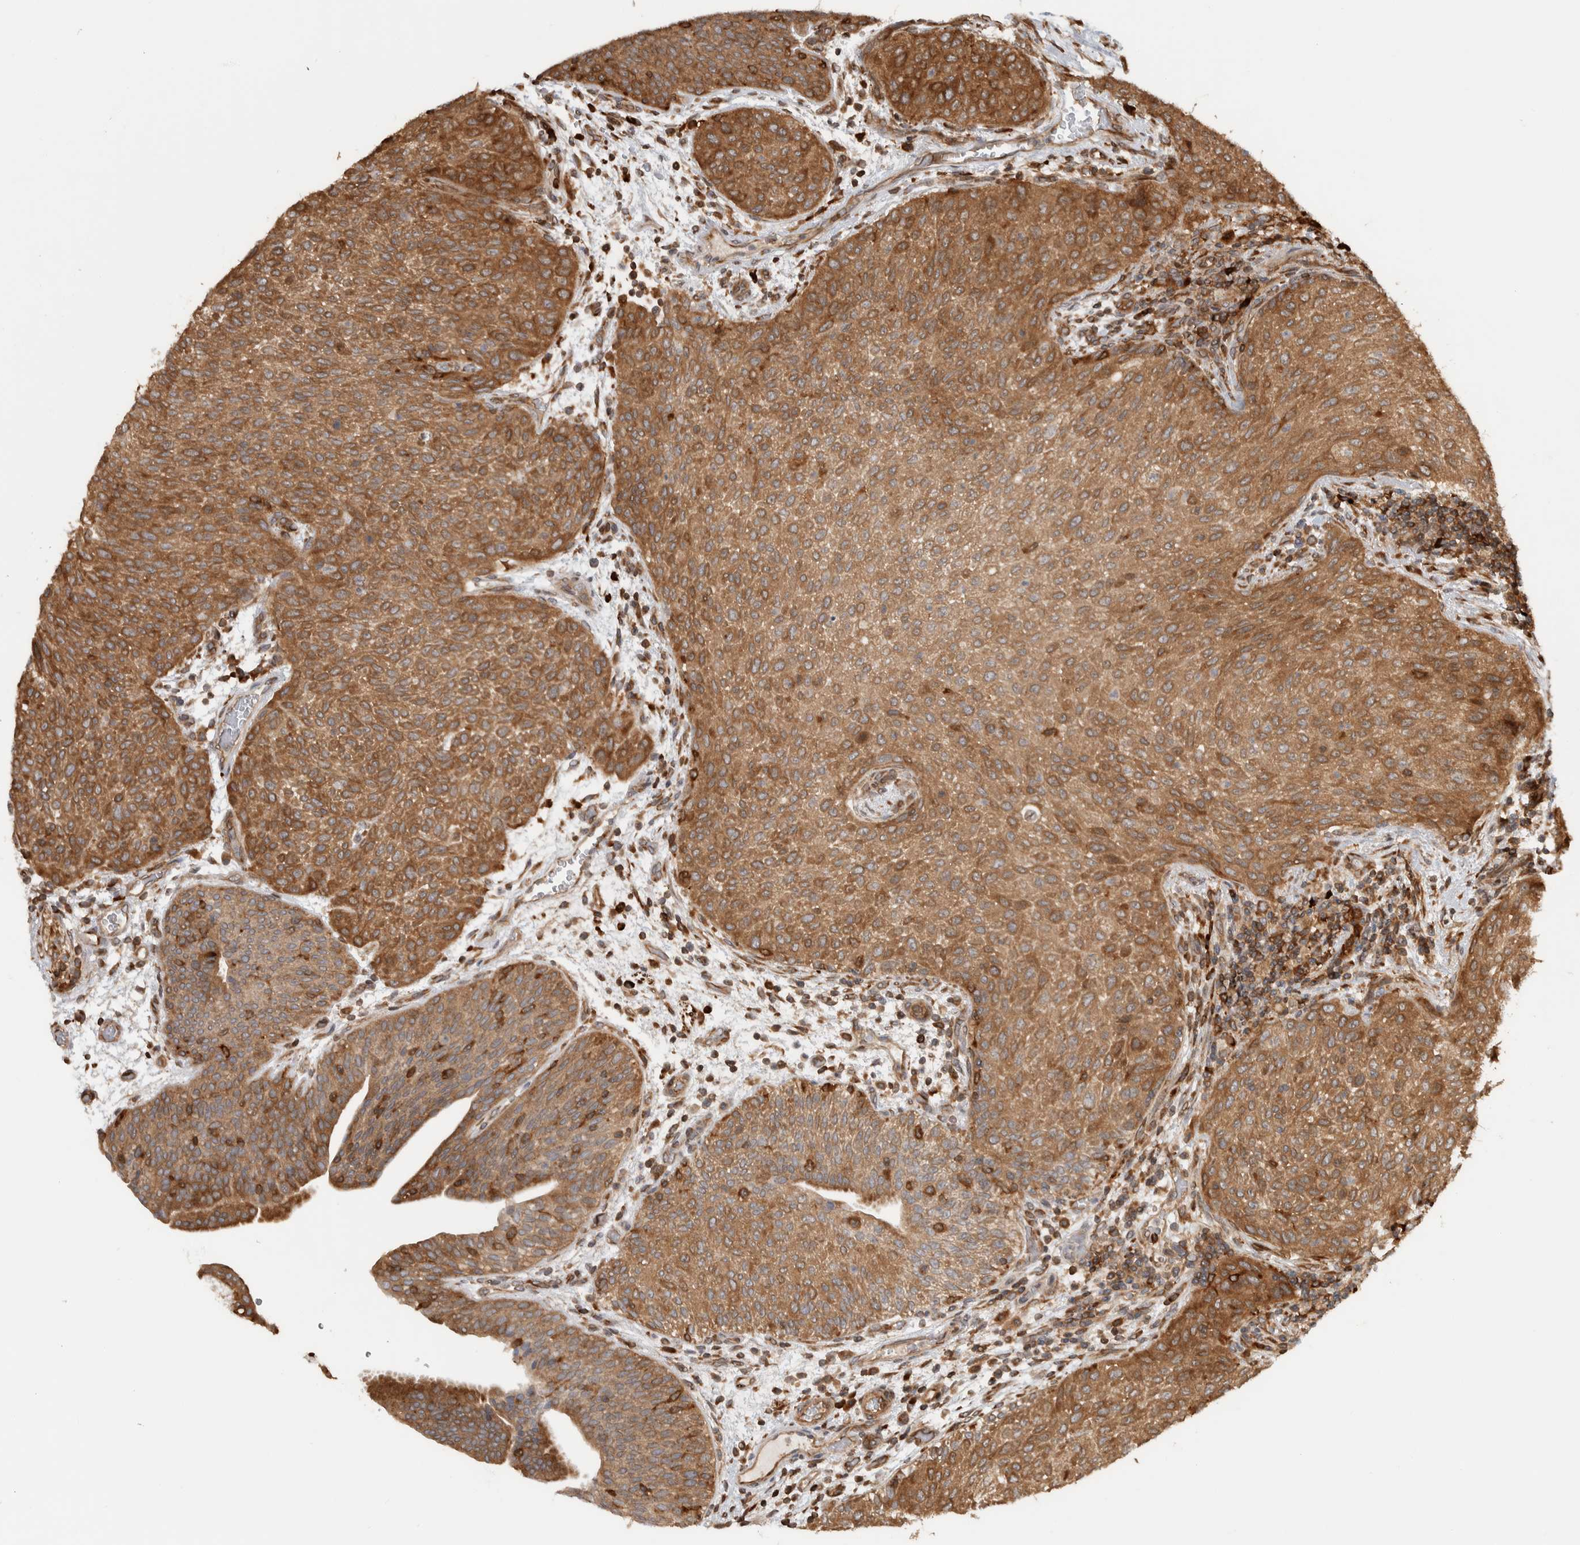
{"staining": {"intensity": "moderate", "quantity": ">75%", "location": "cytoplasmic/membranous"}, "tissue": "urothelial cancer", "cell_type": "Tumor cells", "image_type": "cancer", "snomed": [{"axis": "morphology", "description": "Urothelial carcinoma, Low grade"}, {"axis": "morphology", "description": "Urothelial carcinoma, High grade"}, {"axis": "topography", "description": "Urinary bladder"}], "caption": "Moderate cytoplasmic/membranous positivity for a protein is seen in approximately >75% of tumor cells of urothelial cancer using immunohistochemistry.", "gene": "CNTROB", "patient": {"sex": "male", "age": 35}}